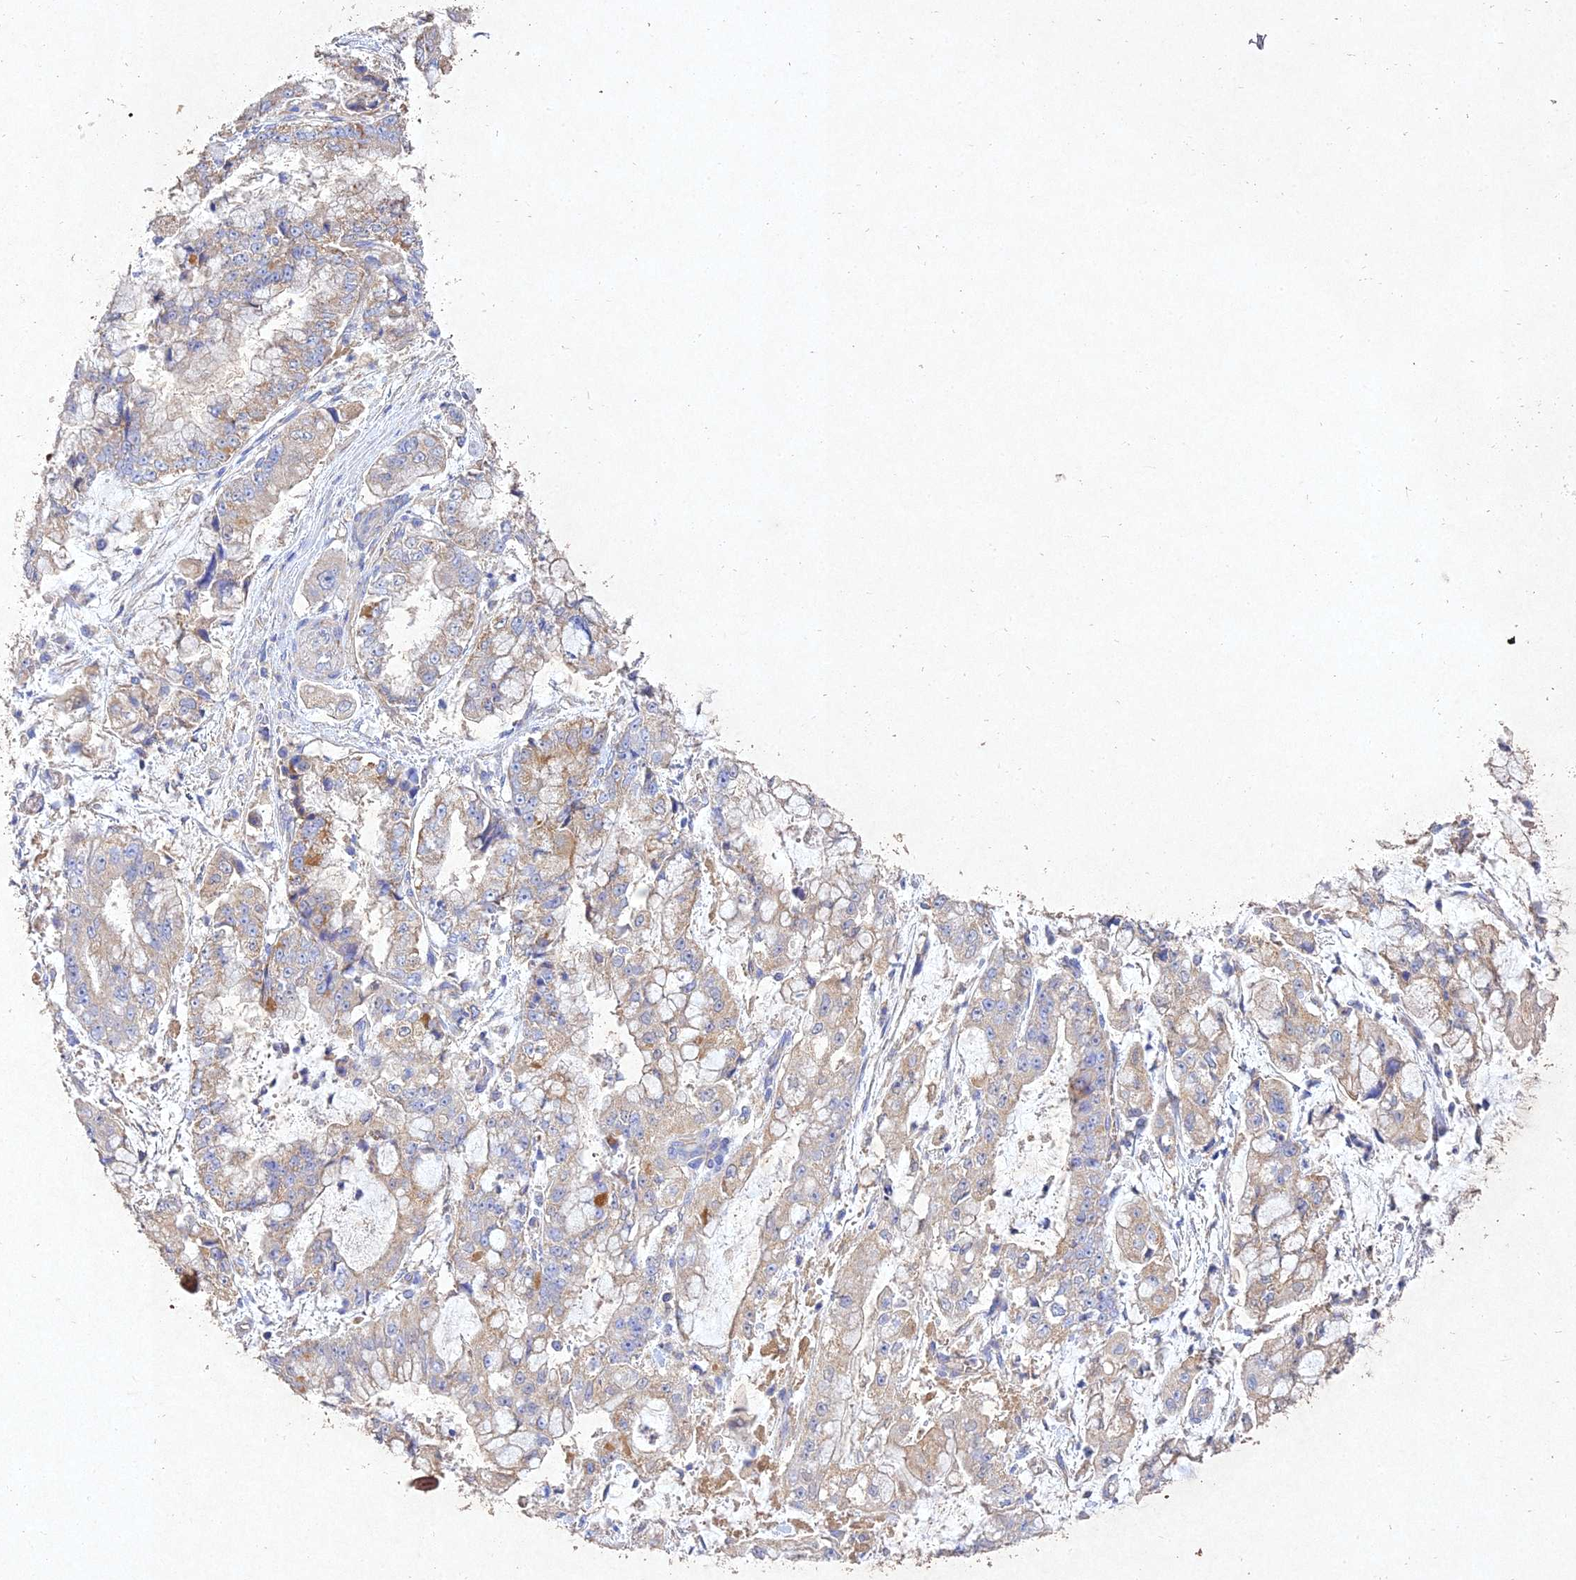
{"staining": {"intensity": "weak", "quantity": "25%-75%", "location": "cytoplasmic/membranous"}, "tissue": "stomach cancer", "cell_type": "Tumor cells", "image_type": "cancer", "snomed": [{"axis": "morphology", "description": "Adenocarcinoma, NOS"}, {"axis": "topography", "description": "Stomach"}], "caption": "Stomach cancer stained with DAB (3,3'-diaminobenzidine) IHC demonstrates low levels of weak cytoplasmic/membranous expression in about 25%-75% of tumor cells. (DAB (3,3'-diaminobenzidine) IHC, brown staining for protein, blue staining for nuclei).", "gene": "NDUFV1", "patient": {"sex": "male", "age": 76}}